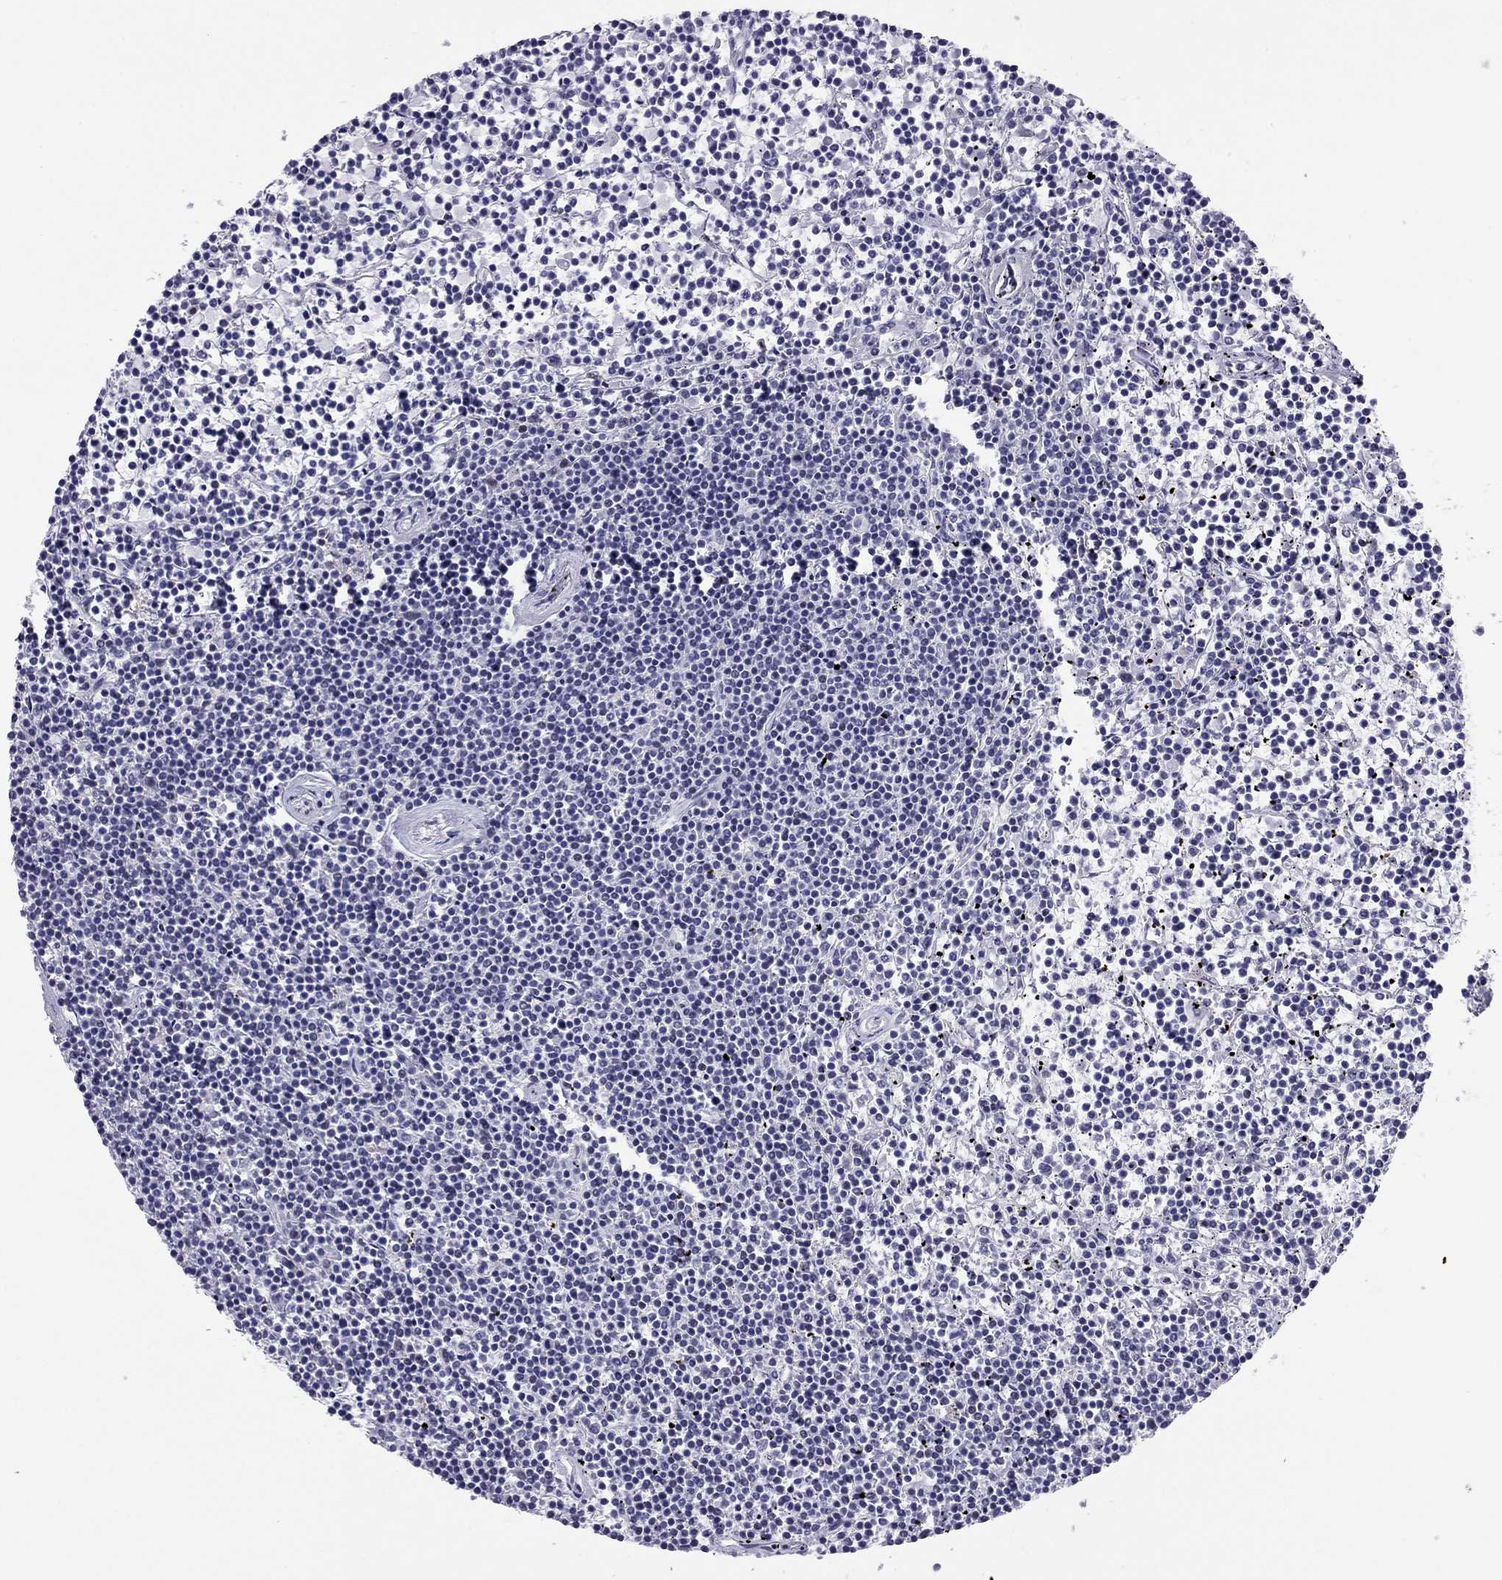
{"staining": {"intensity": "negative", "quantity": "none", "location": "none"}, "tissue": "lymphoma", "cell_type": "Tumor cells", "image_type": "cancer", "snomed": [{"axis": "morphology", "description": "Malignant lymphoma, non-Hodgkin's type, Low grade"}, {"axis": "topography", "description": "Spleen"}], "caption": "Protein analysis of lymphoma exhibits no significant positivity in tumor cells.", "gene": "DOT1L", "patient": {"sex": "female", "age": 19}}